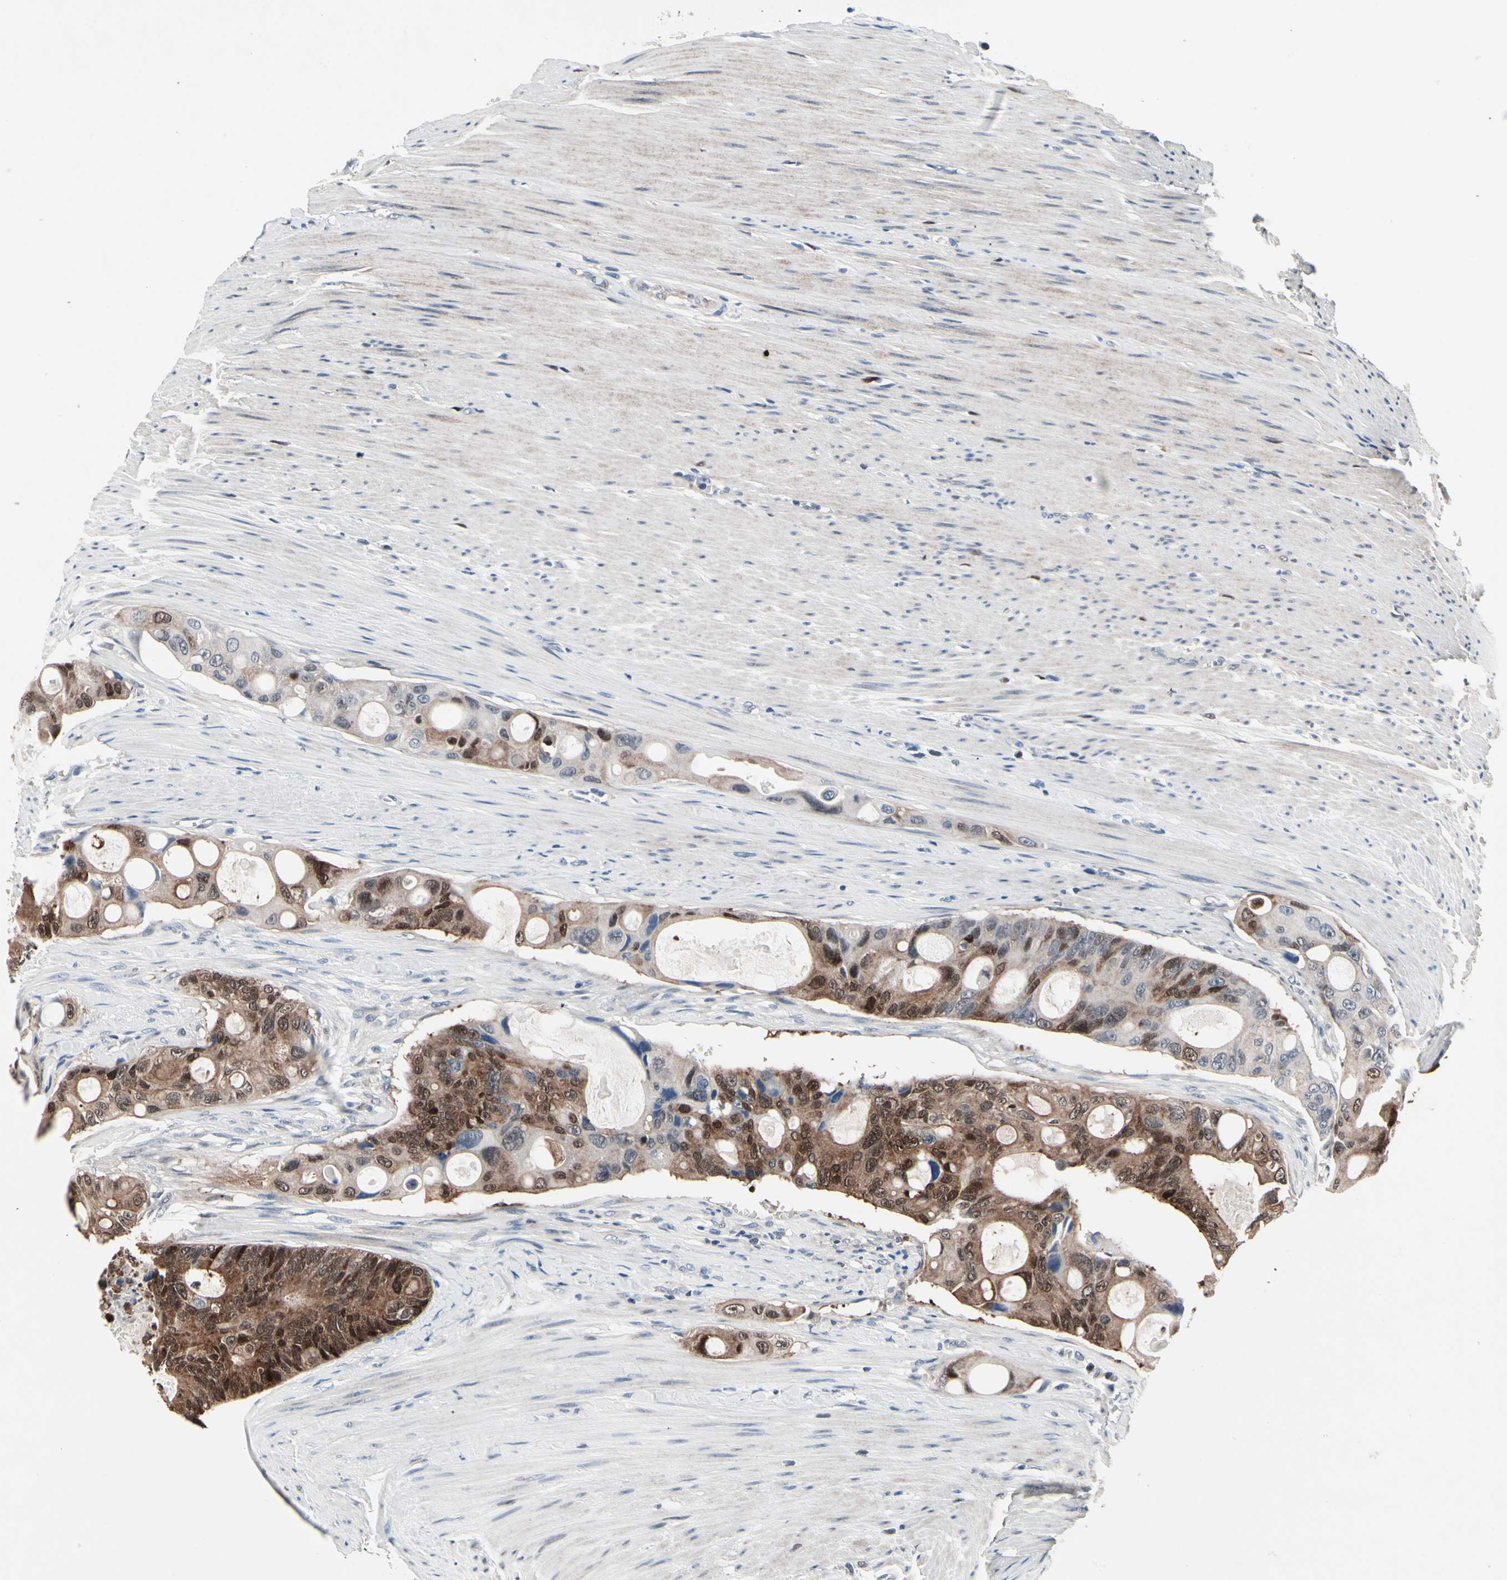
{"staining": {"intensity": "strong", "quantity": ">75%", "location": "cytoplasmic/membranous,nuclear"}, "tissue": "colorectal cancer", "cell_type": "Tumor cells", "image_type": "cancer", "snomed": [{"axis": "morphology", "description": "Adenocarcinoma, NOS"}, {"axis": "topography", "description": "Colon"}], "caption": "Strong cytoplasmic/membranous and nuclear staining is appreciated in about >75% of tumor cells in colorectal cancer. (brown staining indicates protein expression, while blue staining denotes nuclei).", "gene": "TXN", "patient": {"sex": "female", "age": 57}}